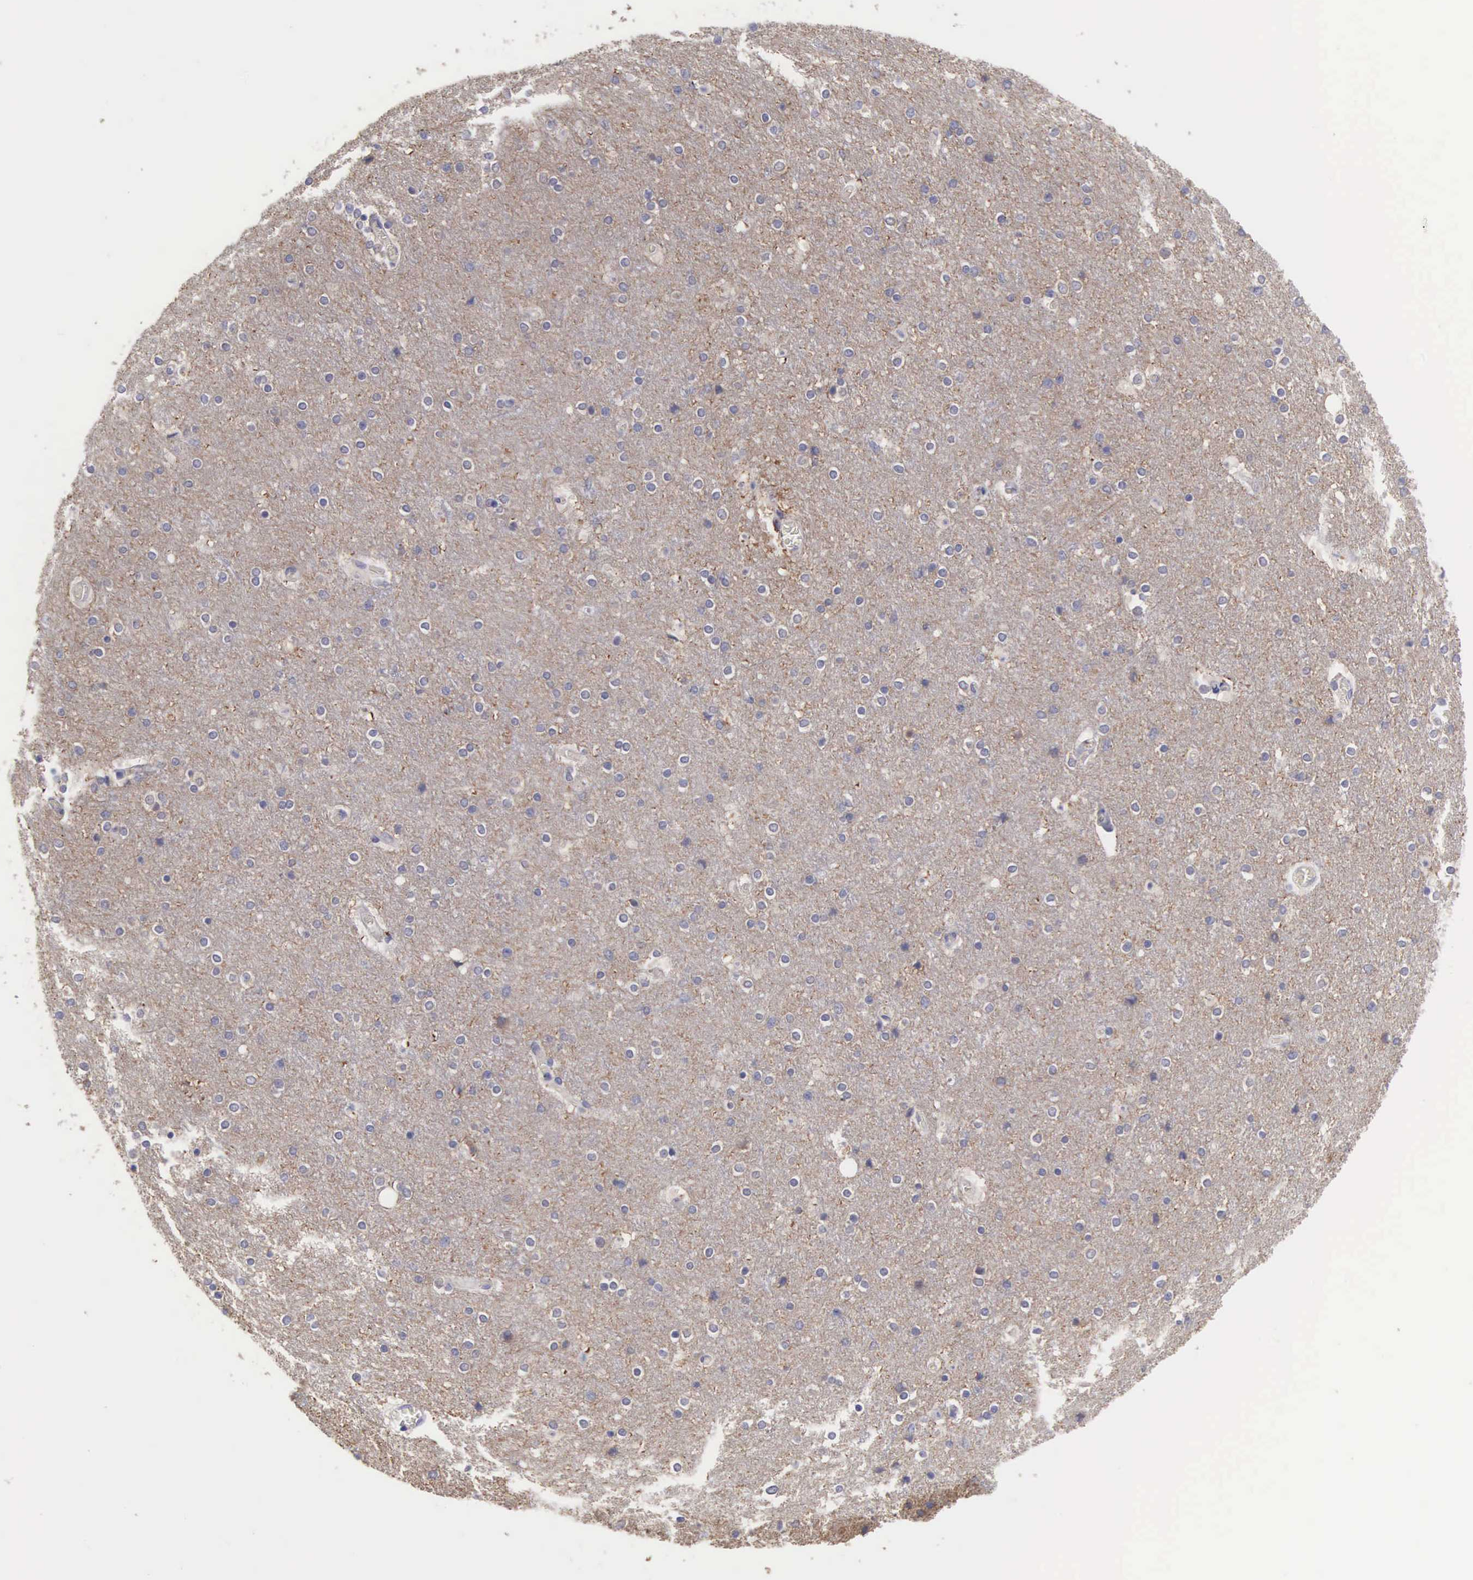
{"staining": {"intensity": "negative", "quantity": "none", "location": "none"}, "tissue": "cerebral cortex", "cell_type": "Endothelial cells", "image_type": "normal", "snomed": [{"axis": "morphology", "description": "Normal tissue, NOS"}, {"axis": "topography", "description": "Cerebral cortex"}], "caption": "Unremarkable cerebral cortex was stained to show a protein in brown. There is no significant positivity in endothelial cells. Brightfield microscopy of immunohistochemistry stained with DAB (3,3'-diaminobenzidine) (brown) and hematoxylin (blue), captured at high magnification.", "gene": "SLITRK4", "patient": {"sex": "female", "age": 54}}